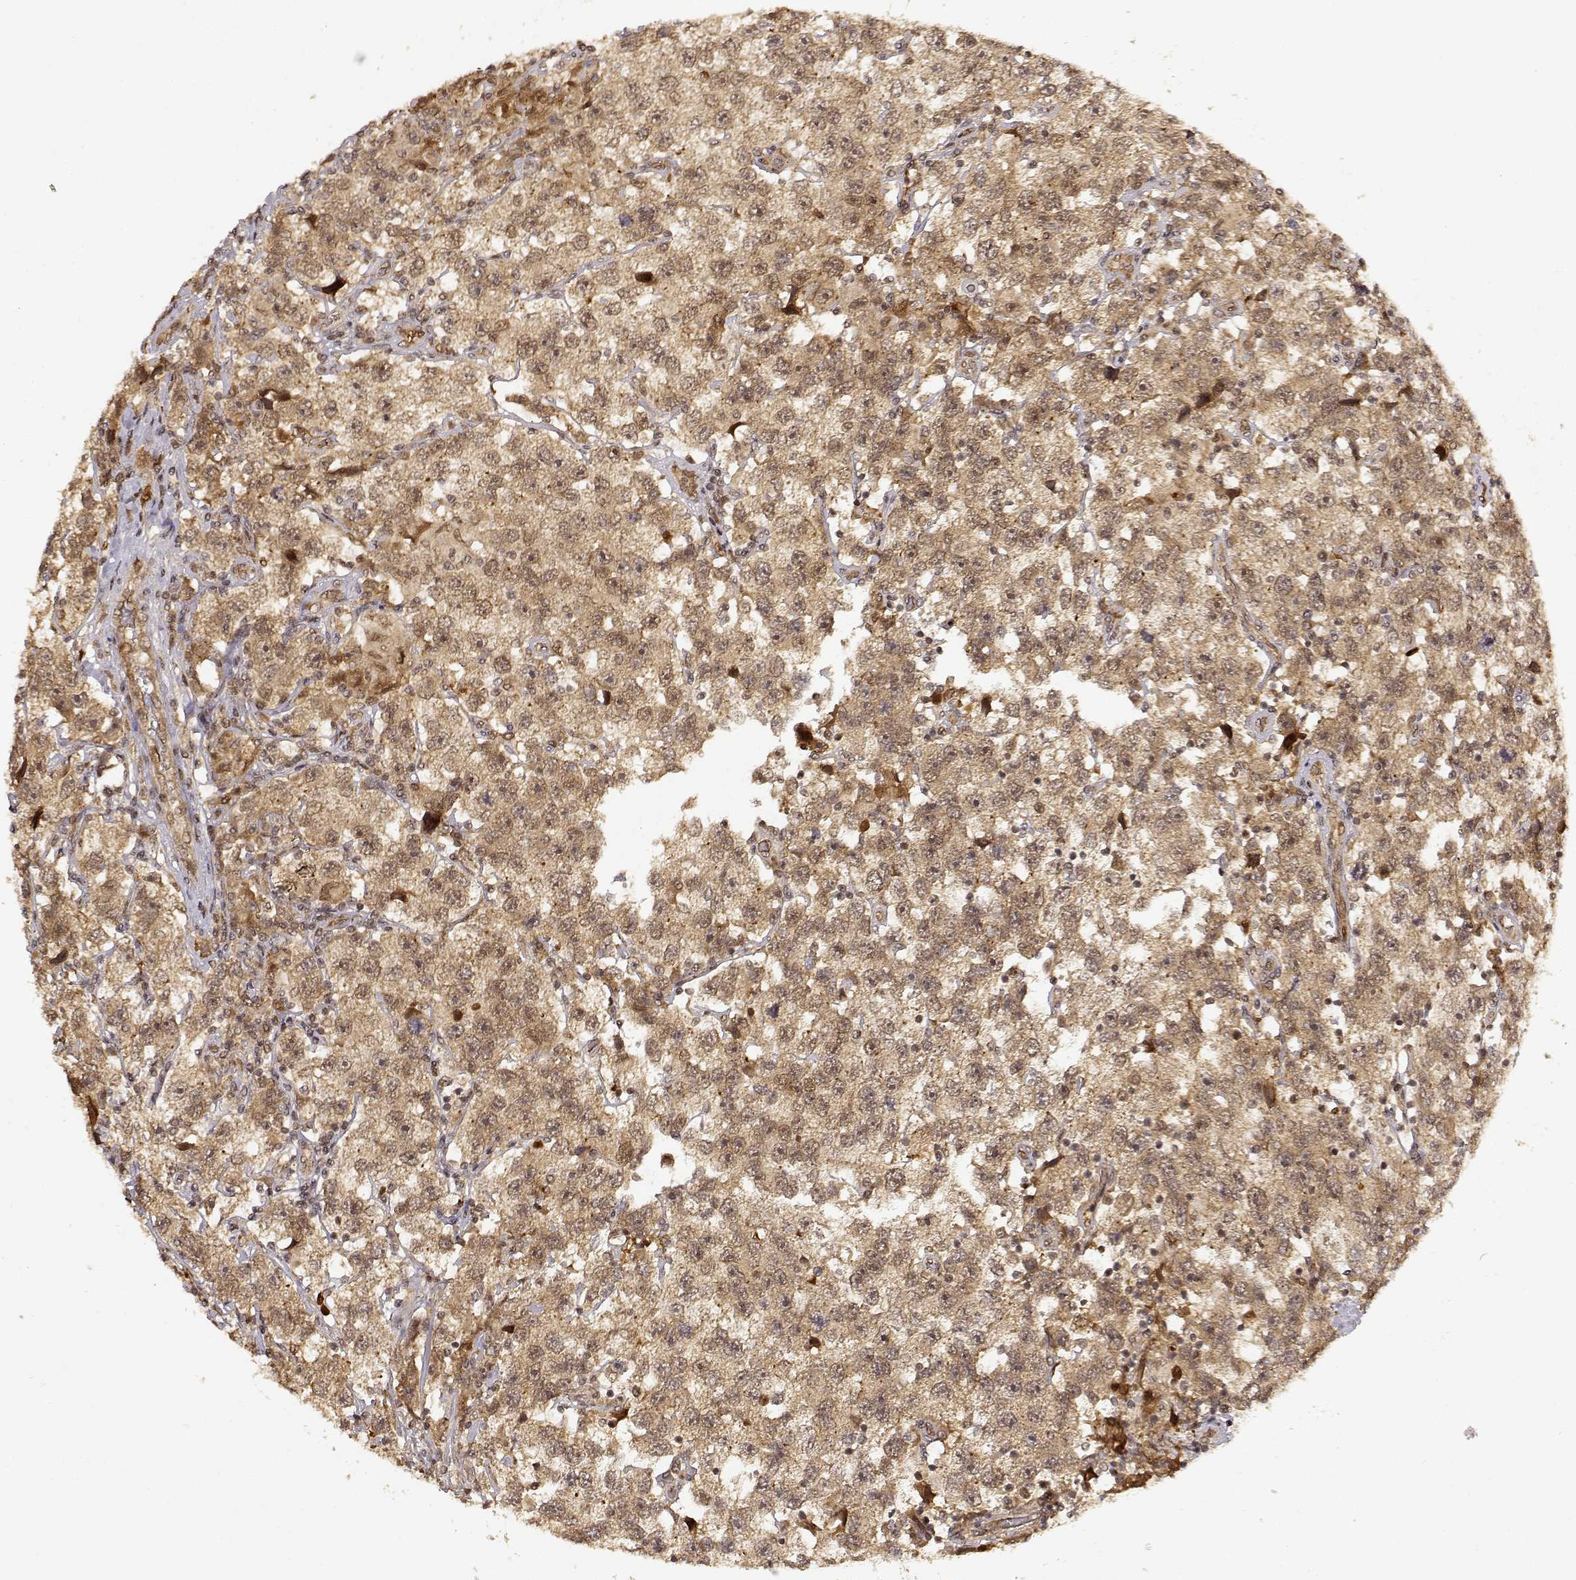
{"staining": {"intensity": "weak", "quantity": ">75%", "location": "cytoplasmic/membranous,nuclear"}, "tissue": "testis cancer", "cell_type": "Tumor cells", "image_type": "cancer", "snomed": [{"axis": "morphology", "description": "Seminoma, NOS"}, {"axis": "topography", "description": "Testis"}], "caption": "A micrograph of testis seminoma stained for a protein demonstrates weak cytoplasmic/membranous and nuclear brown staining in tumor cells.", "gene": "MAEA", "patient": {"sex": "male", "age": 26}}